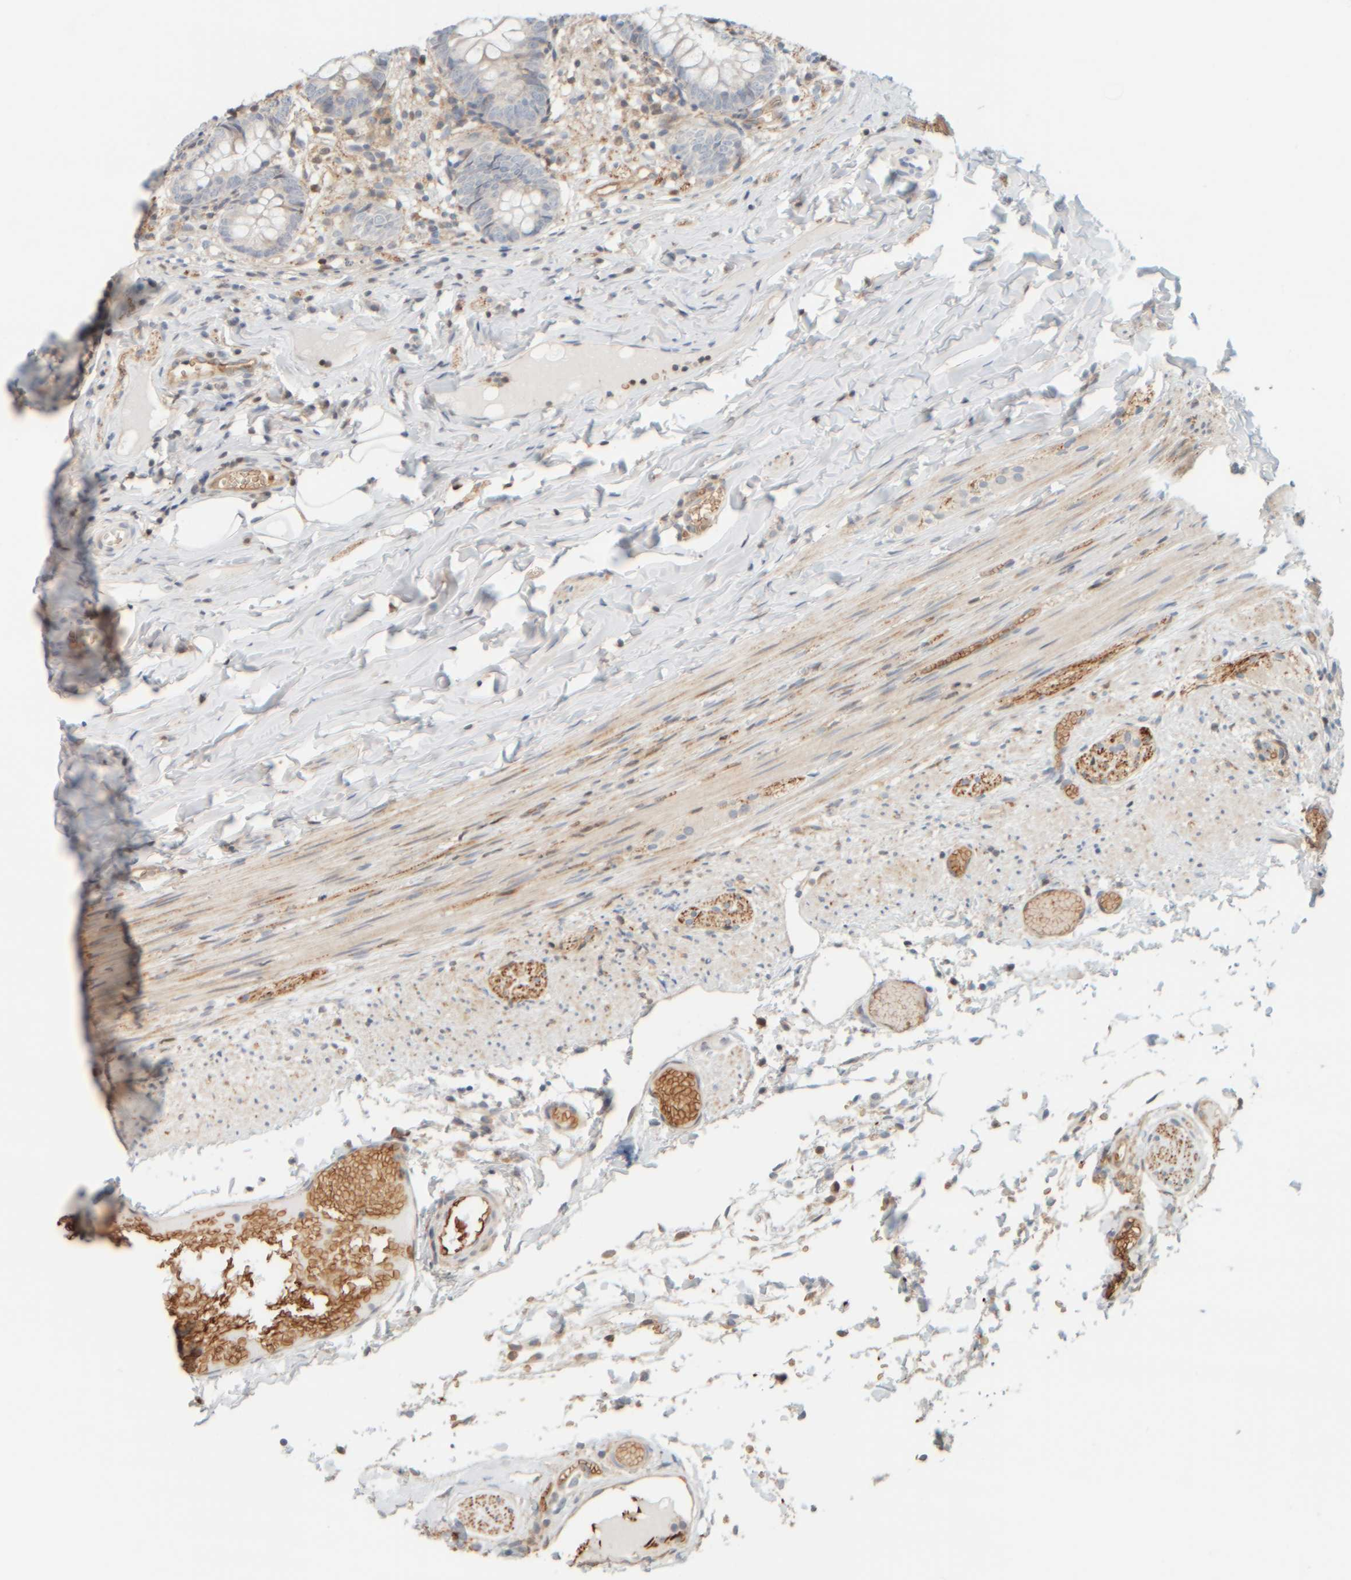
{"staining": {"intensity": "negative", "quantity": "none", "location": "none"}, "tissue": "appendix", "cell_type": "Glandular cells", "image_type": "normal", "snomed": [{"axis": "morphology", "description": "Normal tissue, NOS"}, {"axis": "topography", "description": "Appendix"}], "caption": "IHC micrograph of normal appendix: human appendix stained with DAB shows no significant protein positivity in glandular cells.", "gene": "AARSD1", "patient": {"sex": "male", "age": 8}}